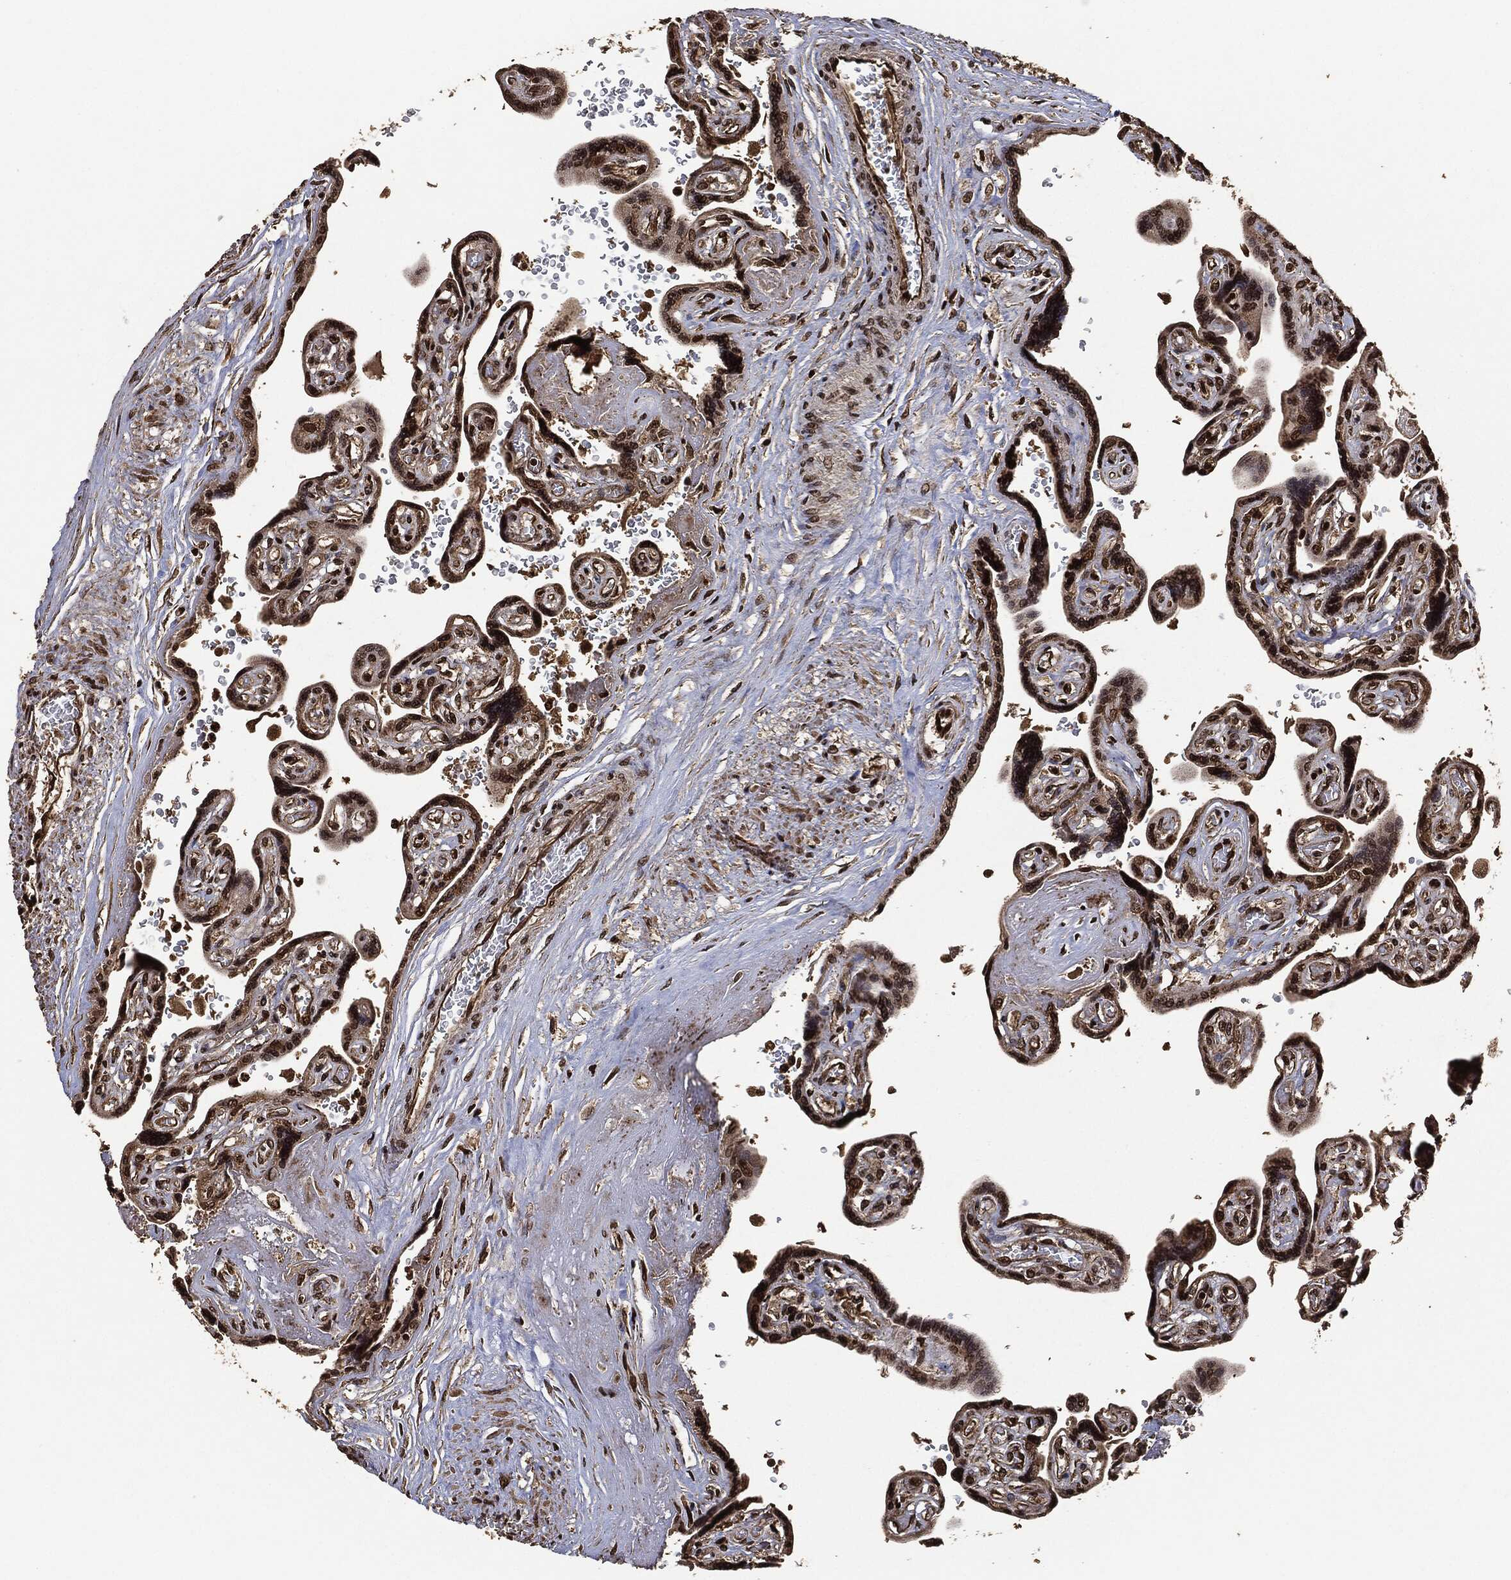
{"staining": {"intensity": "moderate", "quantity": ">75%", "location": "cytoplasmic/membranous,nuclear"}, "tissue": "placenta", "cell_type": "Decidual cells", "image_type": "normal", "snomed": [{"axis": "morphology", "description": "Normal tissue, NOS"}, {"axis": "topography", "description": "Placenta"}], "caption": "IHC of unremarkable human placenta exhibits medium levels of moderate cytoplasmic/membranous,nuclear staining in about >75% of decidual cells. (DAB (3,3'-diaminobenzidine) = brown stain, brightfield microscopy at high magnification).", "gene": "PDK1", "patient": {"sex": "female", "age": 32}}